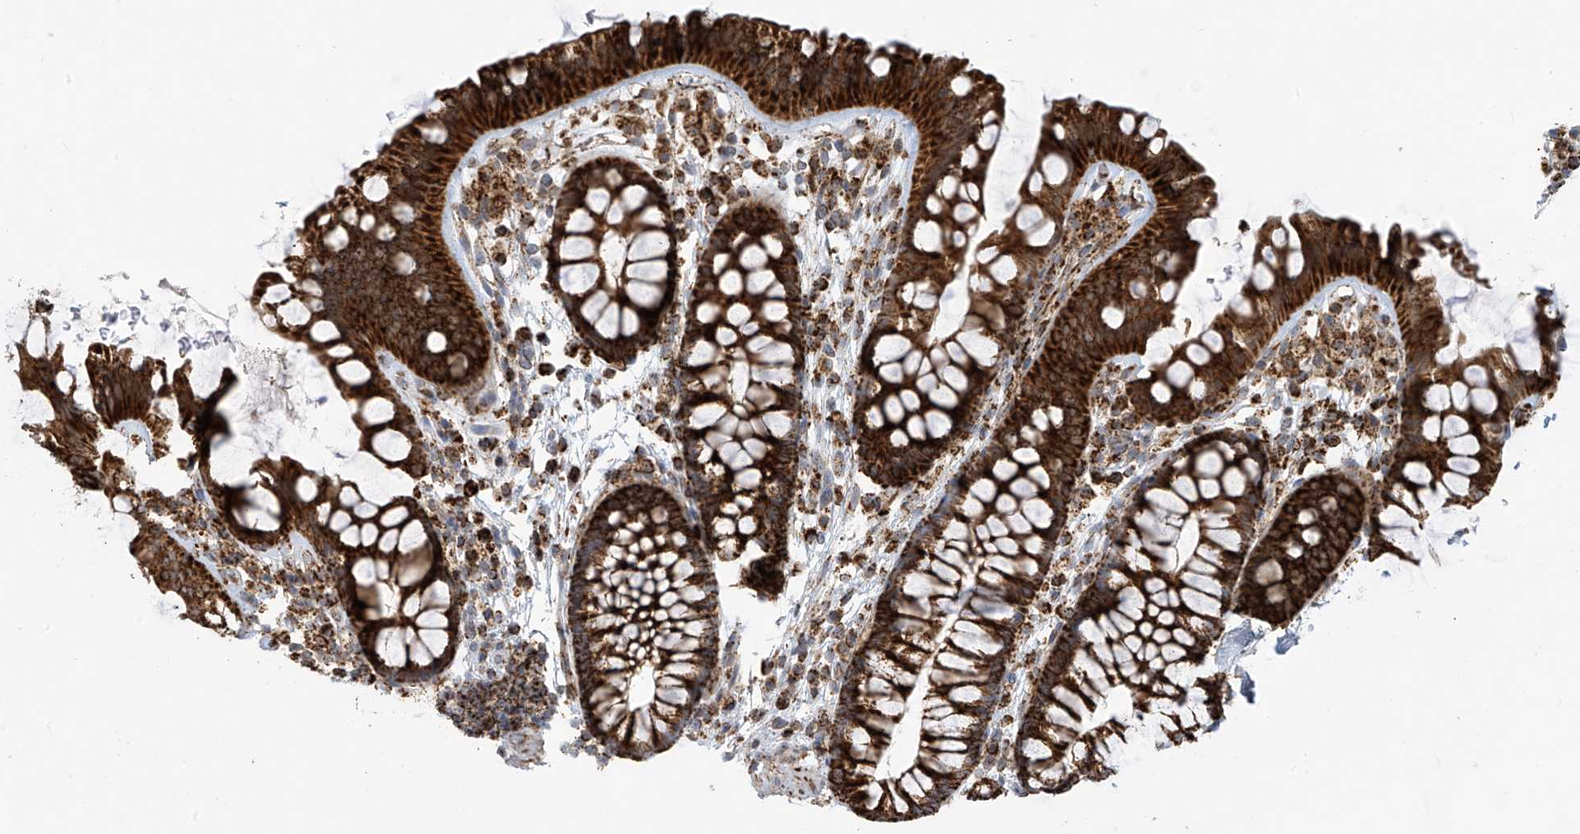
{"staining": {"intensity": "moderate", "quantity": ">75%", "location": "cytoplasmic/membranous"}, "tissue": "colon", "cell_type": "Endothelial cells", "image_type": "normal", "snomed": [{"axis": "morphology", "description": "Normal tissue, NOS"}, {"axis": "topography", "description": "Colon"}], "caption": "This is an image of immunohistochemistry staining of normal colon, which shows moderate expression in the cytoplasmic/membranous of endothelial cells.", "gene": "COX10", "patient": {"sex": "female", "age": 62}}